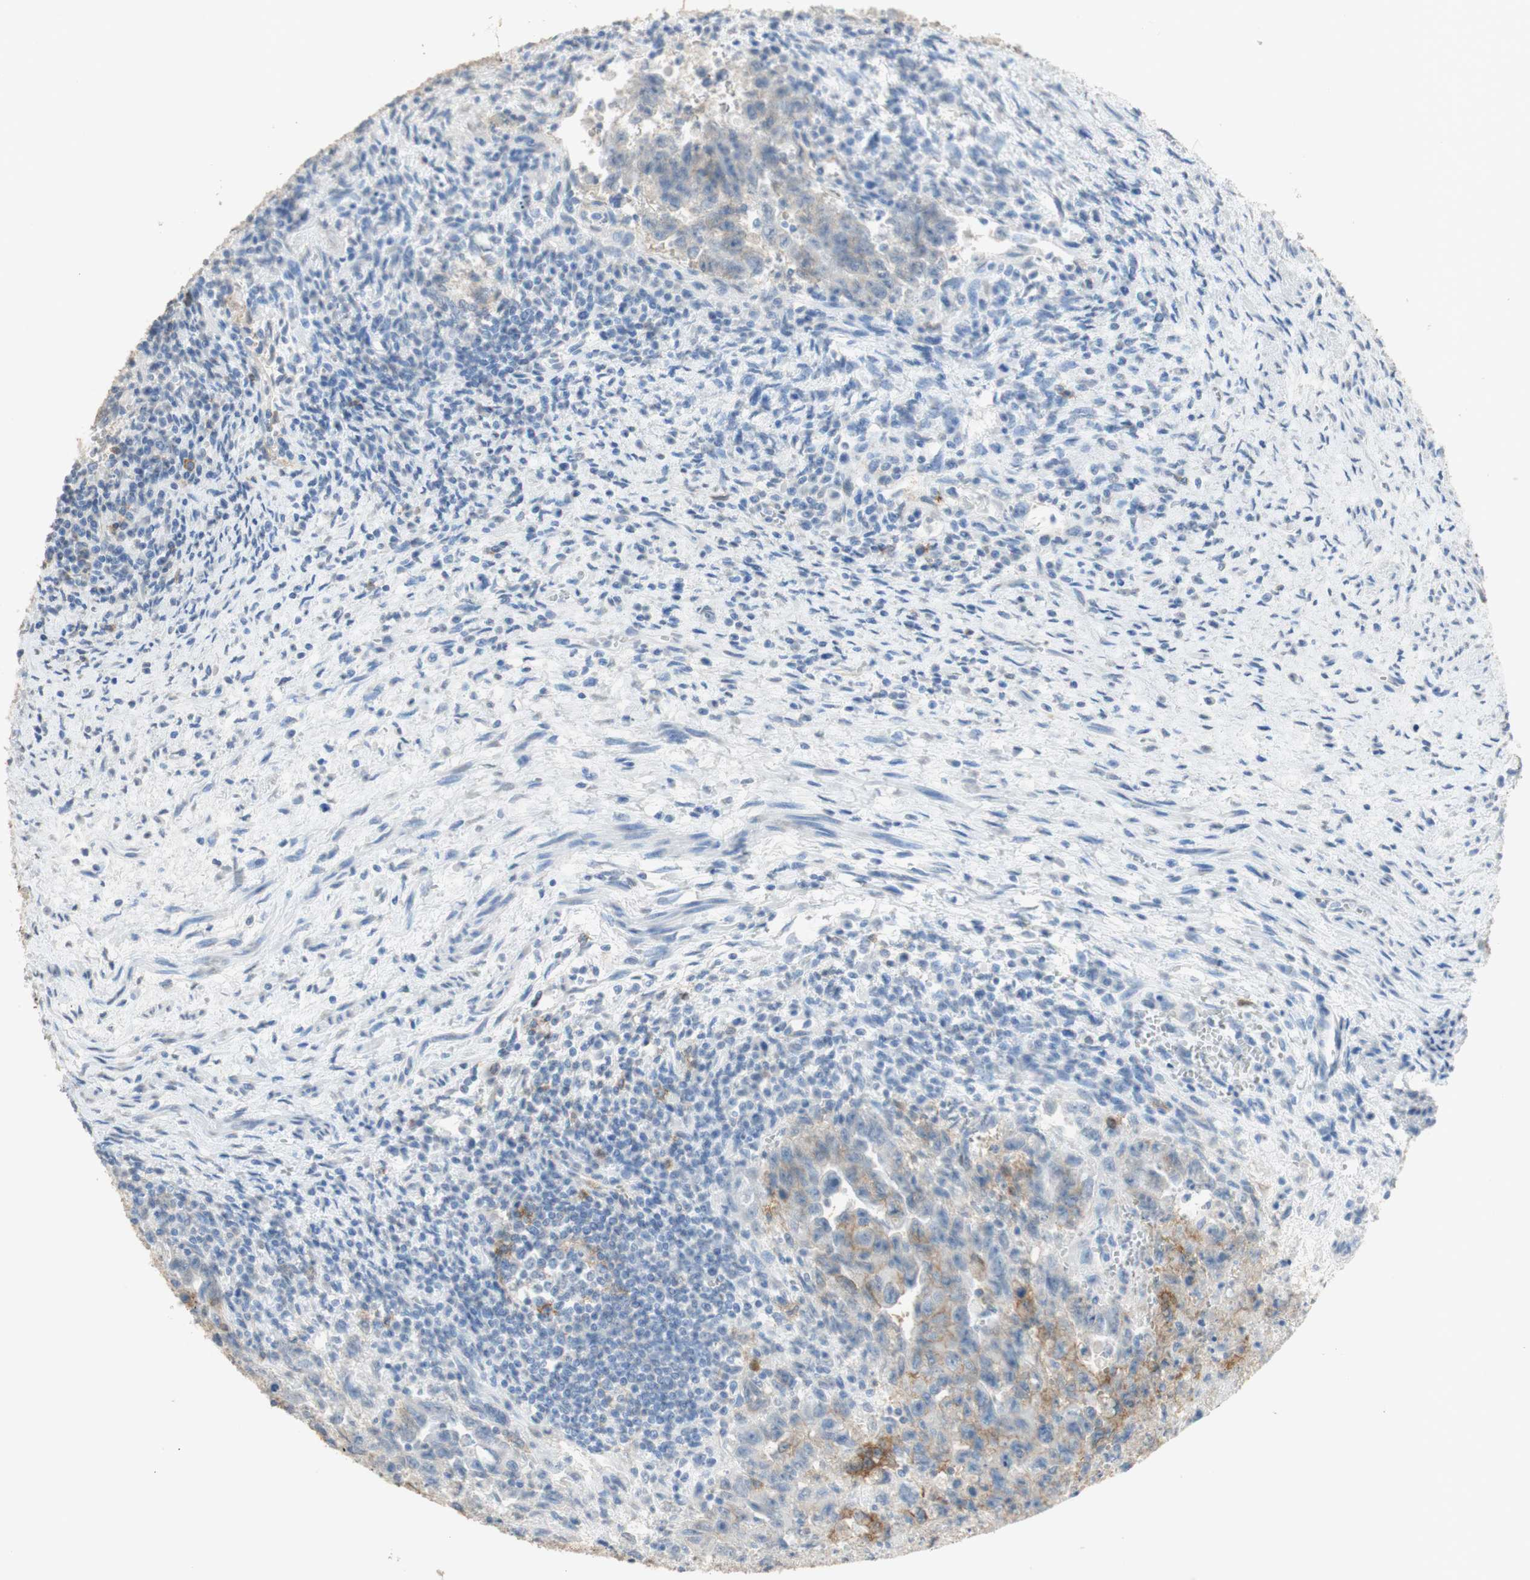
{"staining": {"intensity": "weak", "quantity": "25%-75%", "location": "cytoplasmic/membranous"}, "tissue": "testis cancer", "cell_type": "Tumor cells", "image_type": "cancer", "snomed": [{"axis": "morphology", "description": "Carcinoma, Embryonal, NOS"}, {"axis": "topography", "description": "Testis"}], "caption": "Testis cancer (embryonal carcinoma) stained with a brown dye shows weak cytoplasmic/membranous positive positivity in approximately 25%-75% of tumor cells.", "gene": "L1CAM", "patient": {"sex": "male", "age": 28}}